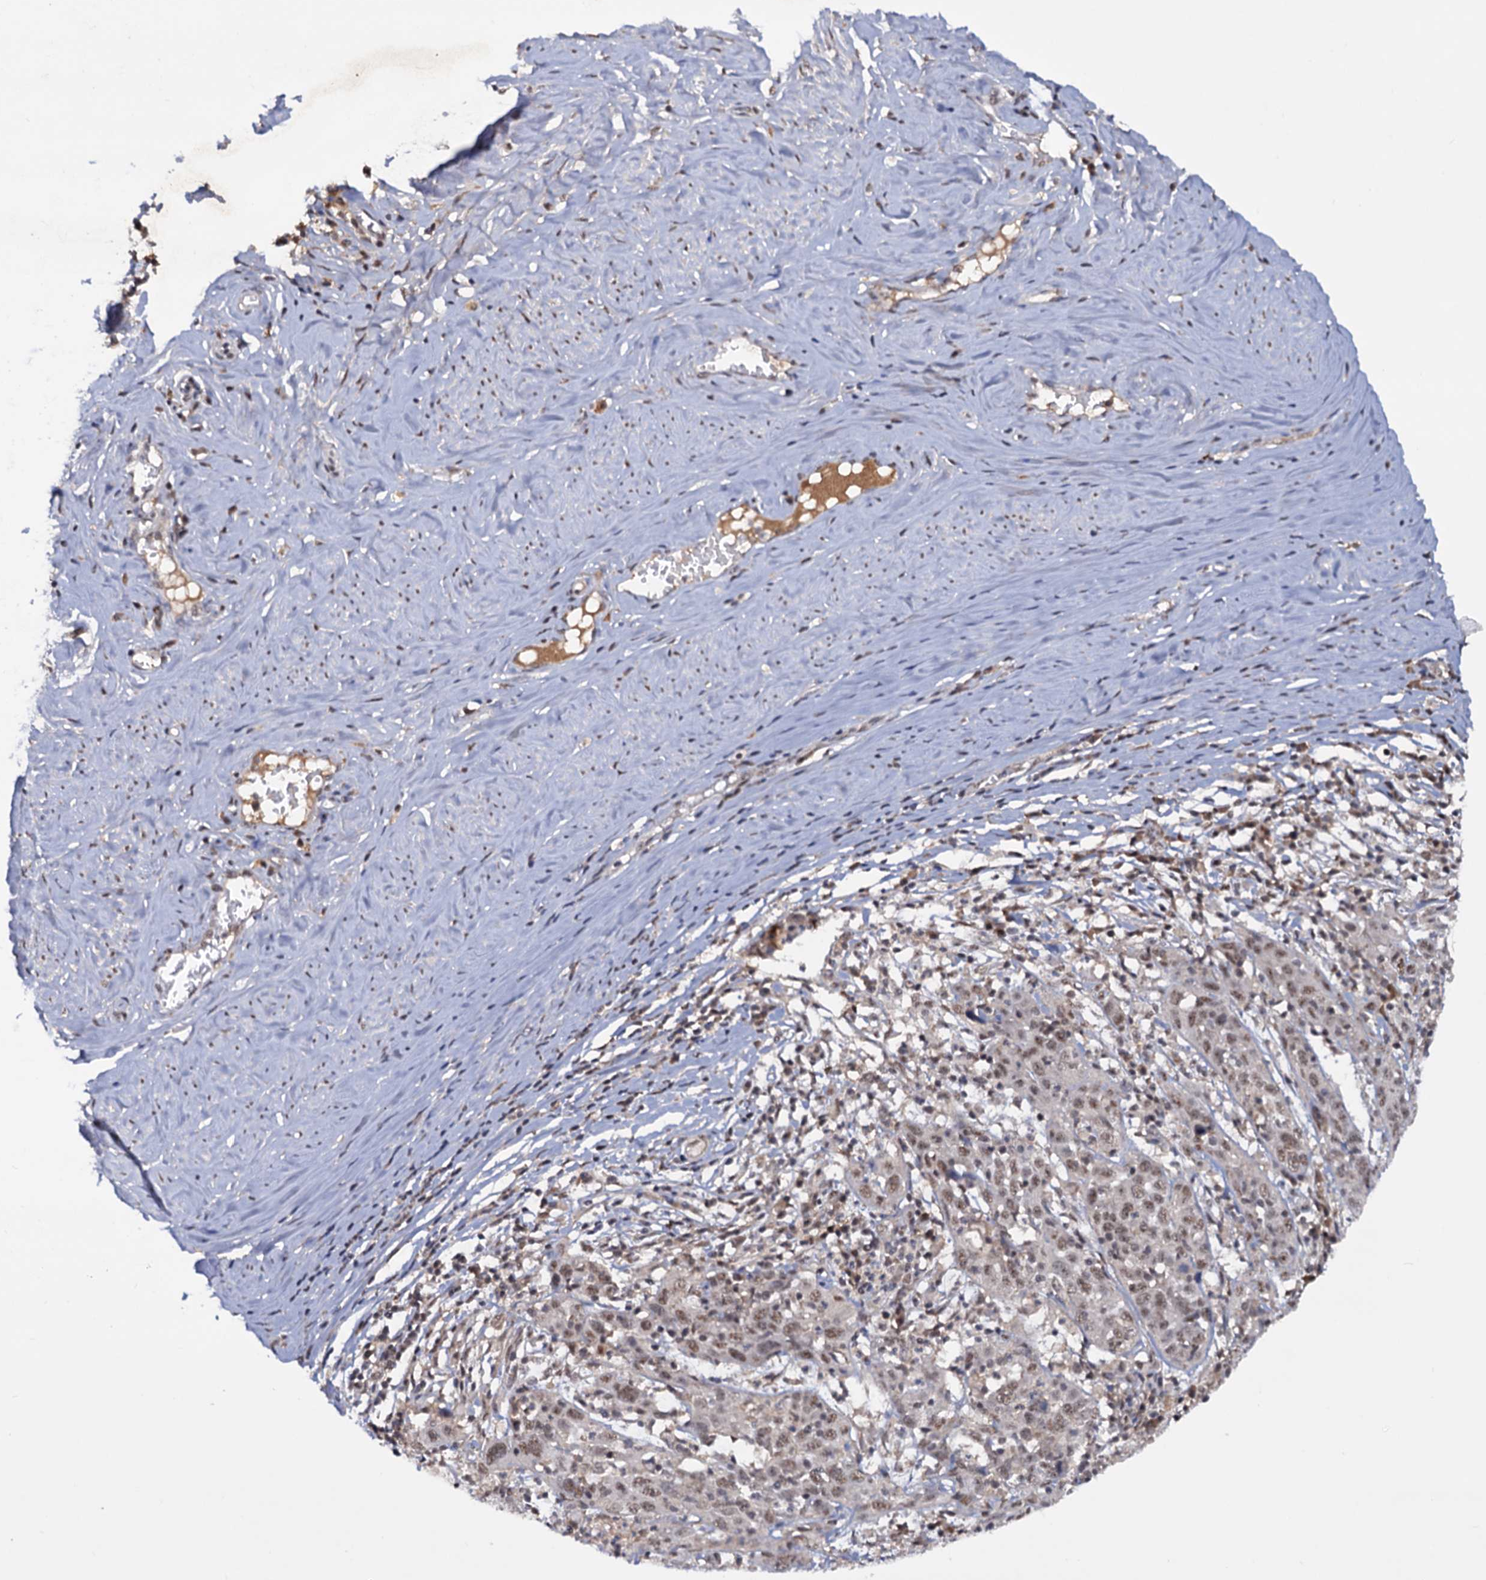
{"staining": {"intensity": "moderate", "quantity": "25%-75%", "location": "nuclear"}, "tissue": "cervical cancer", "cell_type": "Tumor cells", "image_type": "cancer", "snomed": [{"axis": "morphology", "description": "Squamous cell carcinoma, NOS"}, {"axis": "topography", "description": "Cervix"}], "caption": "IHC staining of squamous cell carcinoma (cervical), which demonstrates medium levels of moderate nuclear positivity in approximately 25%-75% of tumor cells indicating moderate nuclear protein positivity. The staining was performed using DAB (3,3'-diaminobenzidine) (brown) for protein detection and nuclei were counterstained in hematoxylin (blue).", "gene": "TBC1D12", "patient": {"sex": "female", "age": 46}}